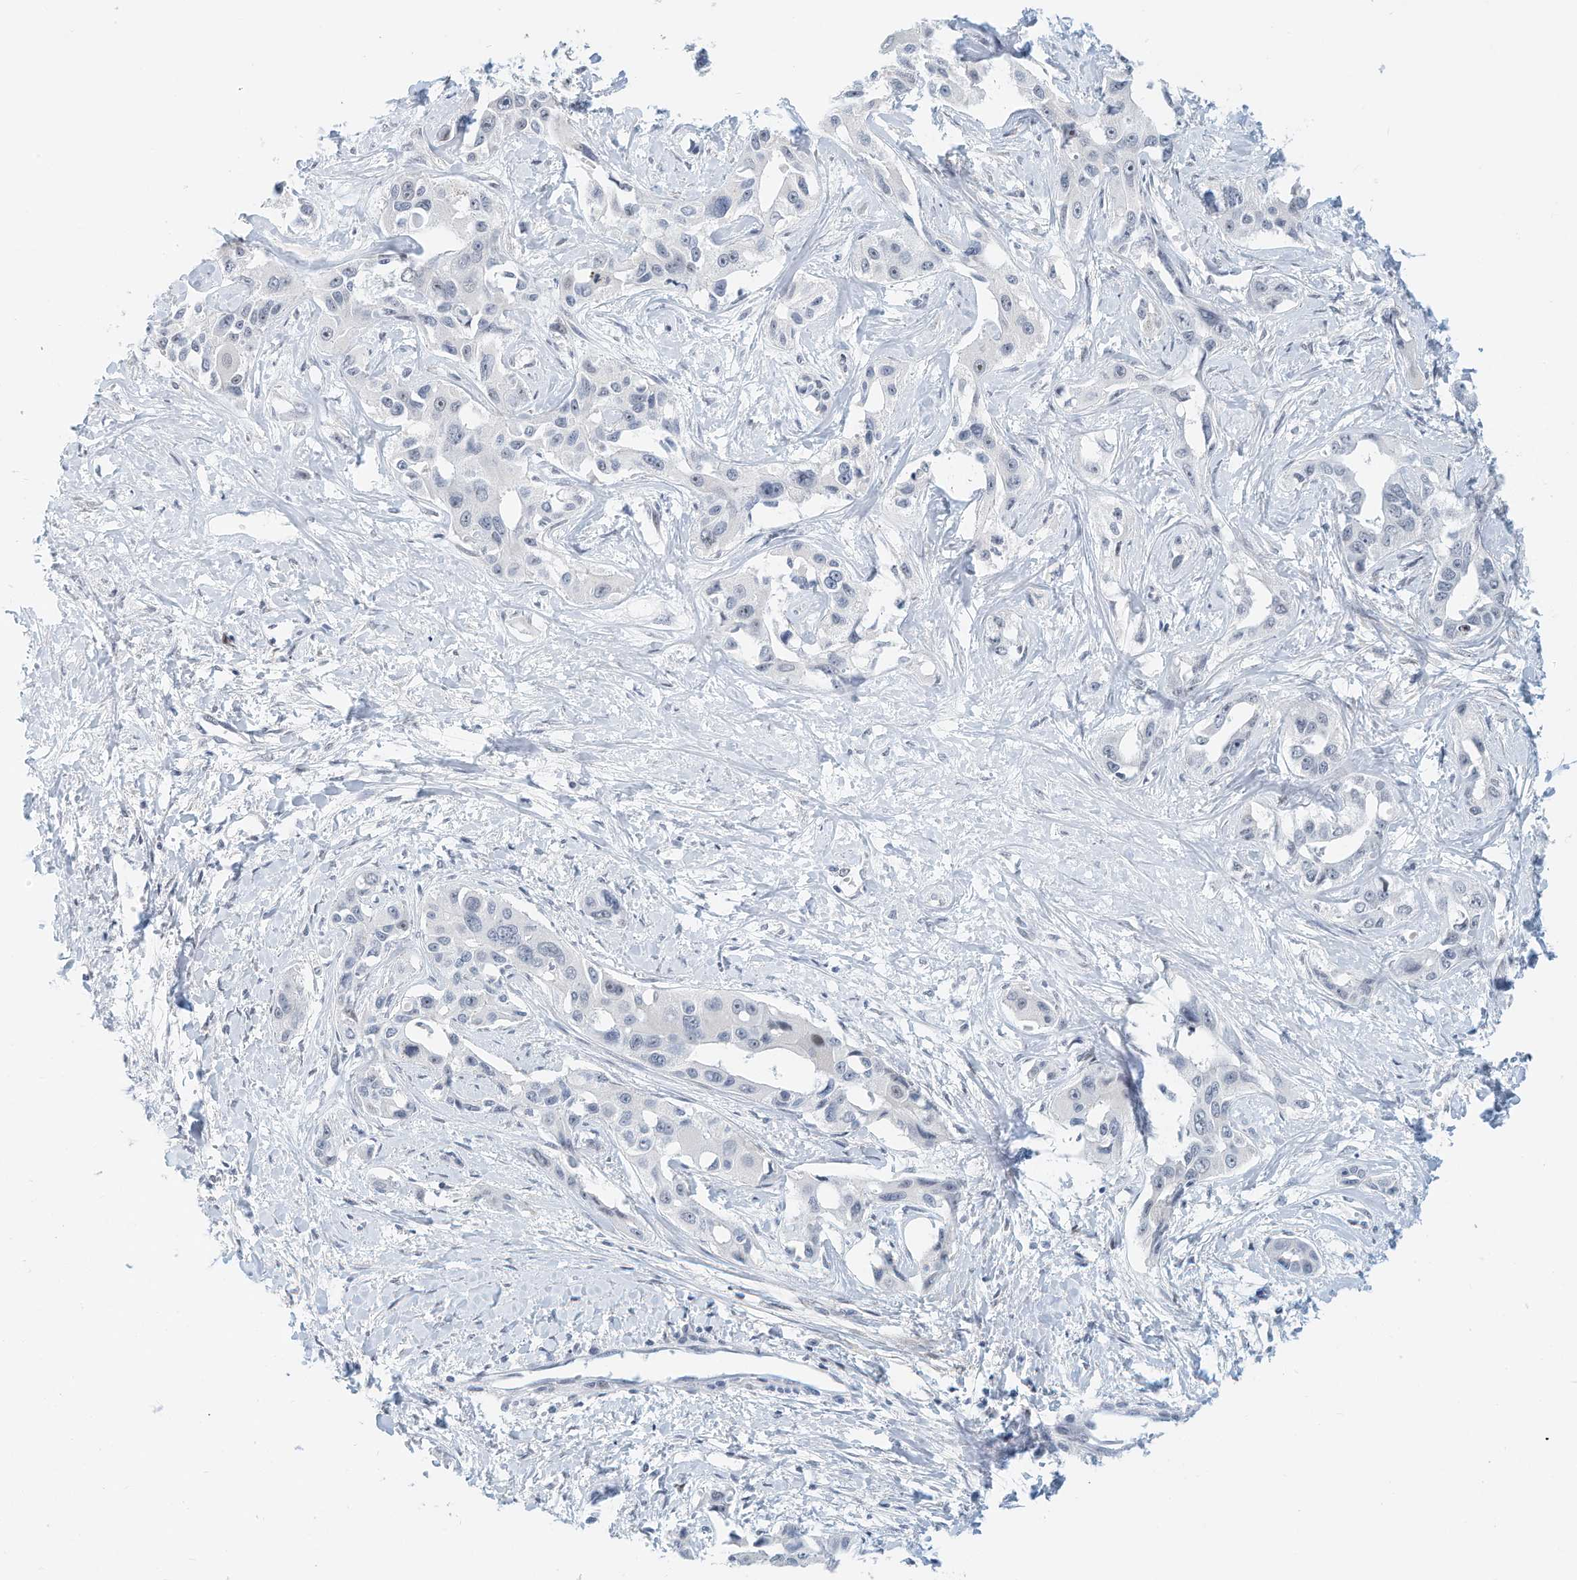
{"staining": {"intensity": "negative", "quantity": "none", "location": "none"}, "tissue": "liver cancer", "cell_type": "Tumor cells", "image_type": "cancer", "snomed": [{"axis": "morphology", "description": "Cholangiocarcinoma"}, {"axis": "topography", "description": "Liver"}], "caption": "This is an immunohistochemistry micrograph of liver cholangiocarcinoma. There is no expression in tumor cells.", "gene": "ARHGAP28", "patient": {"sex": "male", "age": 59}}